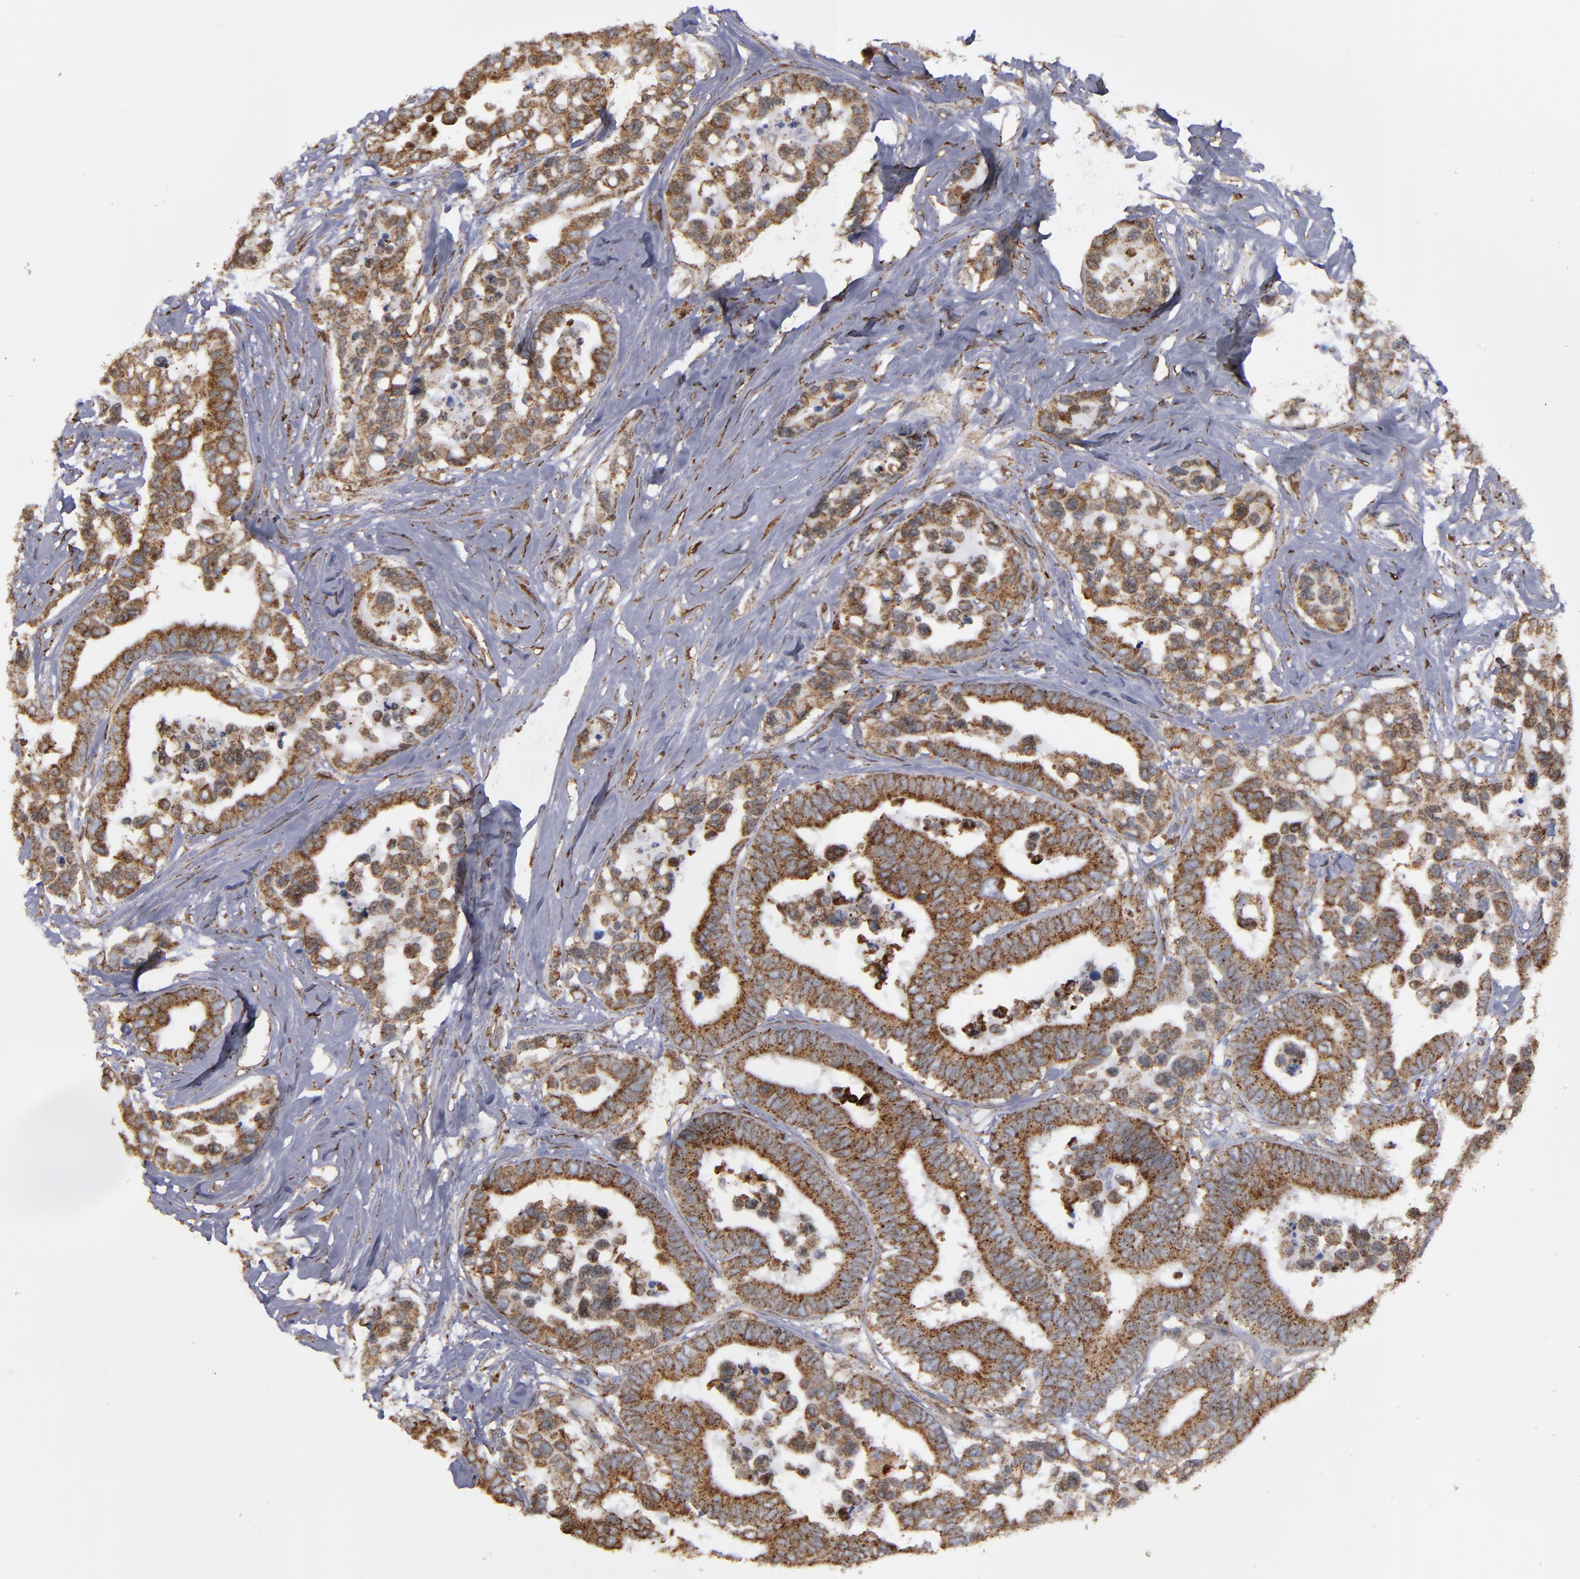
{"staining": {"intensity": "moderate", "quantity": ">75%", "location": "cytoplasmic/membranous"}, "tissue": "colorectal cancer", "cell_type": "Tumor cells", "image_type": "cancer", "snomed": [{"axis": "morphology", "description": "Adenocarcinoma, NOS"}, {"axis": "topography", "description": "Colon"}], "caption": "The image displays a brown stain indicating the presence of a protein in the cytoplasmic/membranous of tumor cells in colorectal adenocarcinoma.", "gene": "ERLIN2", "patient": {"sex": "male", "age": 82}}